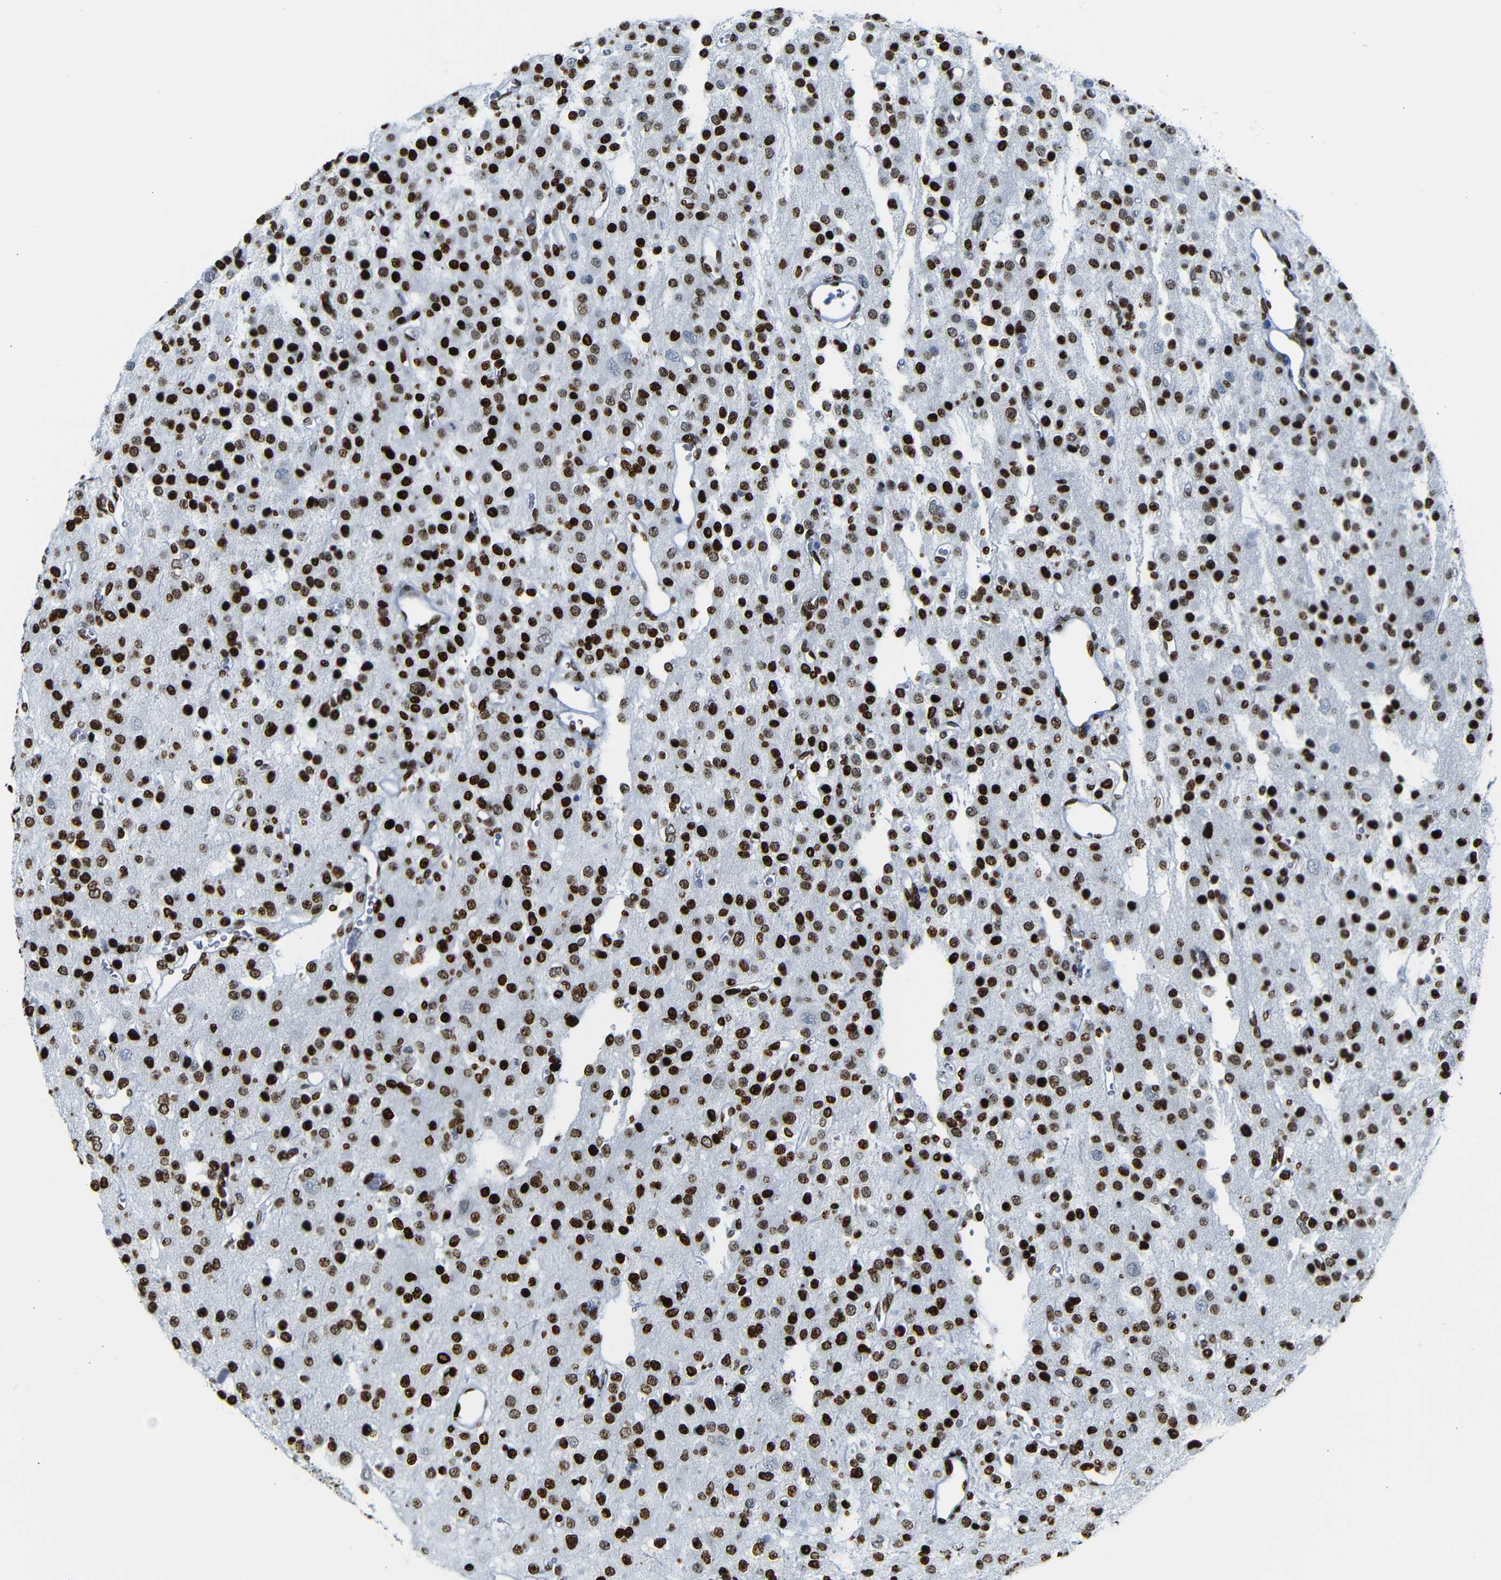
{"staining": {"intensity": "strong", "quantity": ">75%", "location": "nuclear"}, "tissue": "glioma", "cell_type": "Tumor cells", "image_type": "cancer", "snomed": [{"axis": "morphology", "description": "Glioma, malignant, Low grade"}, {"axis": "topography", "description": "Brain"}], "caption": "Tumor cells demonstrate strong nuclear positivity in about >75% of cells in glioma.", "gene": "NPIPB15", "patient": {"sex": "male", "age": 38}}